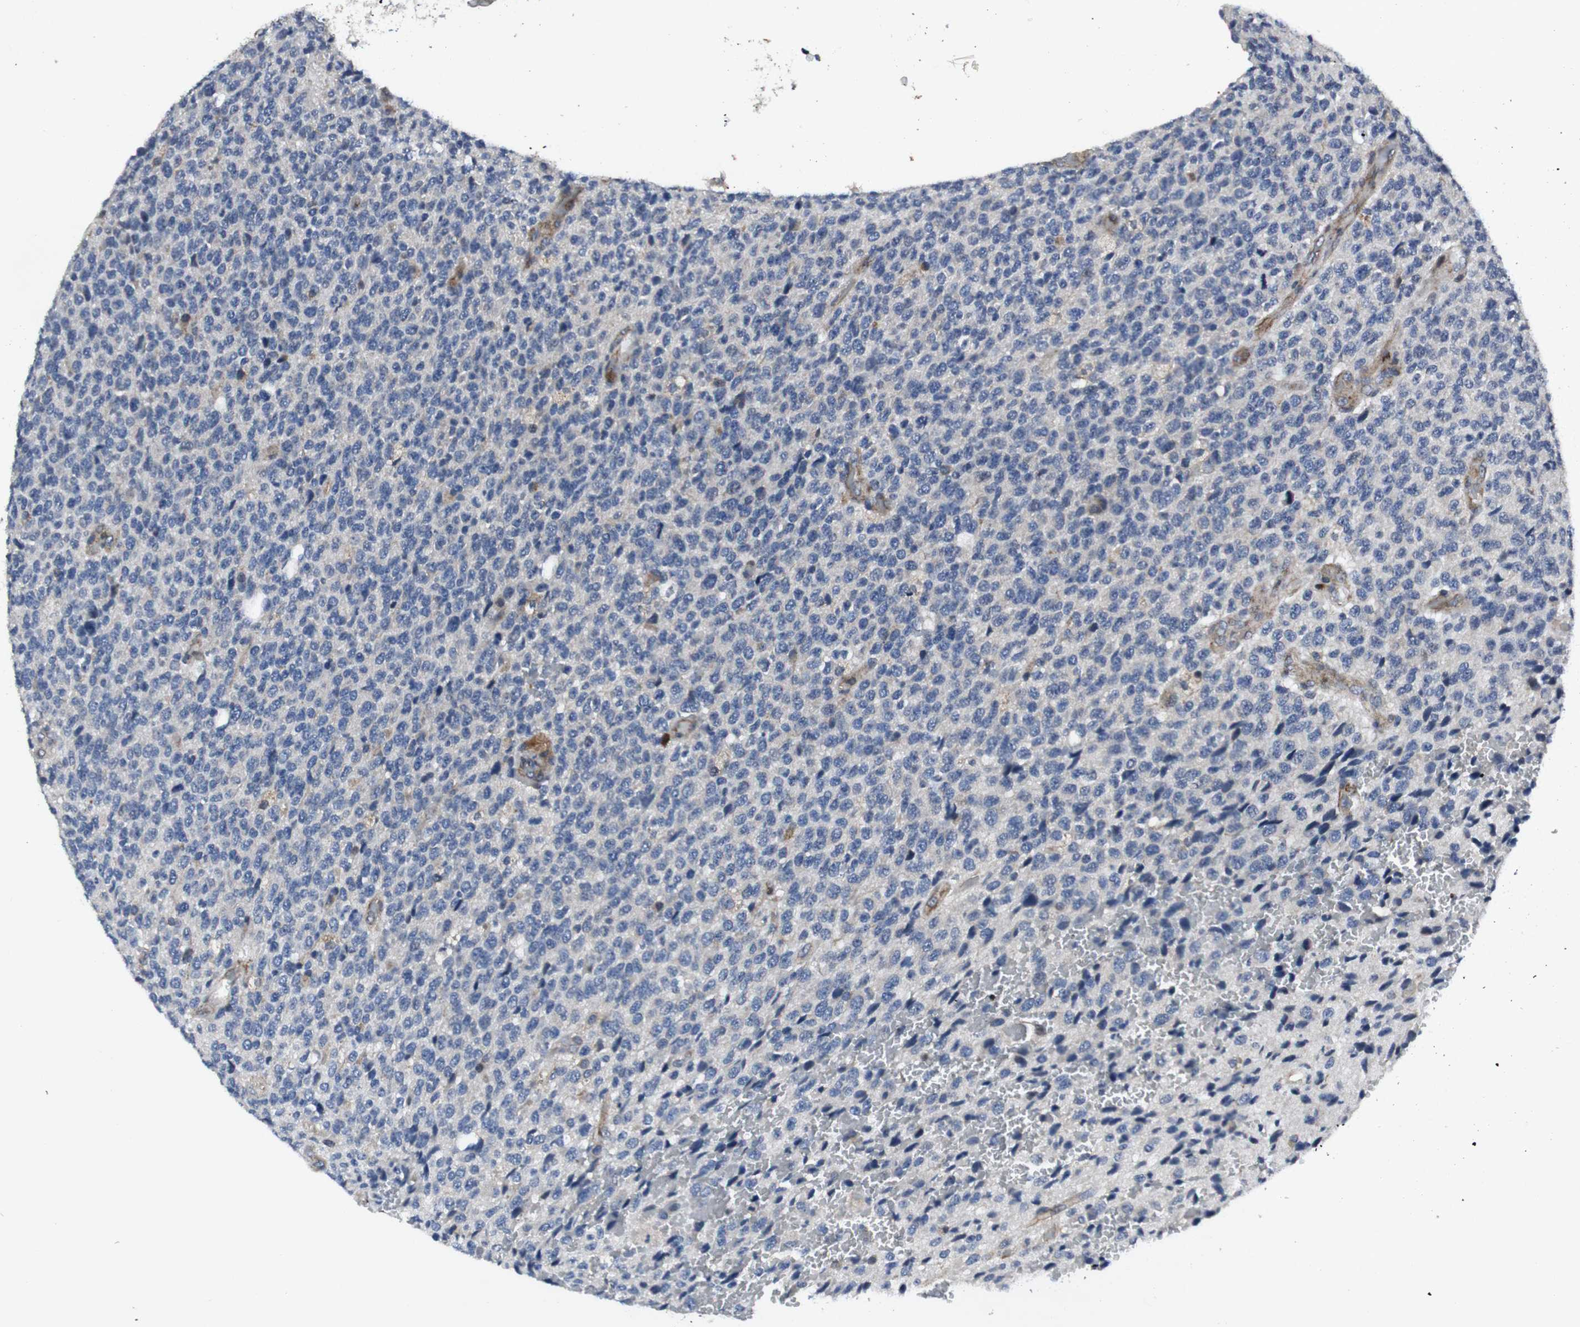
{"staining": {"intensity": "negative", "quantity": "none", "location": "none"}, "tissue": "glioma", "cell_type": "Tumor cells", "image_type": "cancer", "snomed": [{"axis": "morphology", "description": "Glioma, malignant, High grade"}, {"axis": "topography", "description": "pancreas cauda"}], "caption": "DAB immunohistochemical staining of human glioma reveals no significant staining in tumor cells.", "gene": "STAT4", "patient": {"sex": "male", "age": 60}}